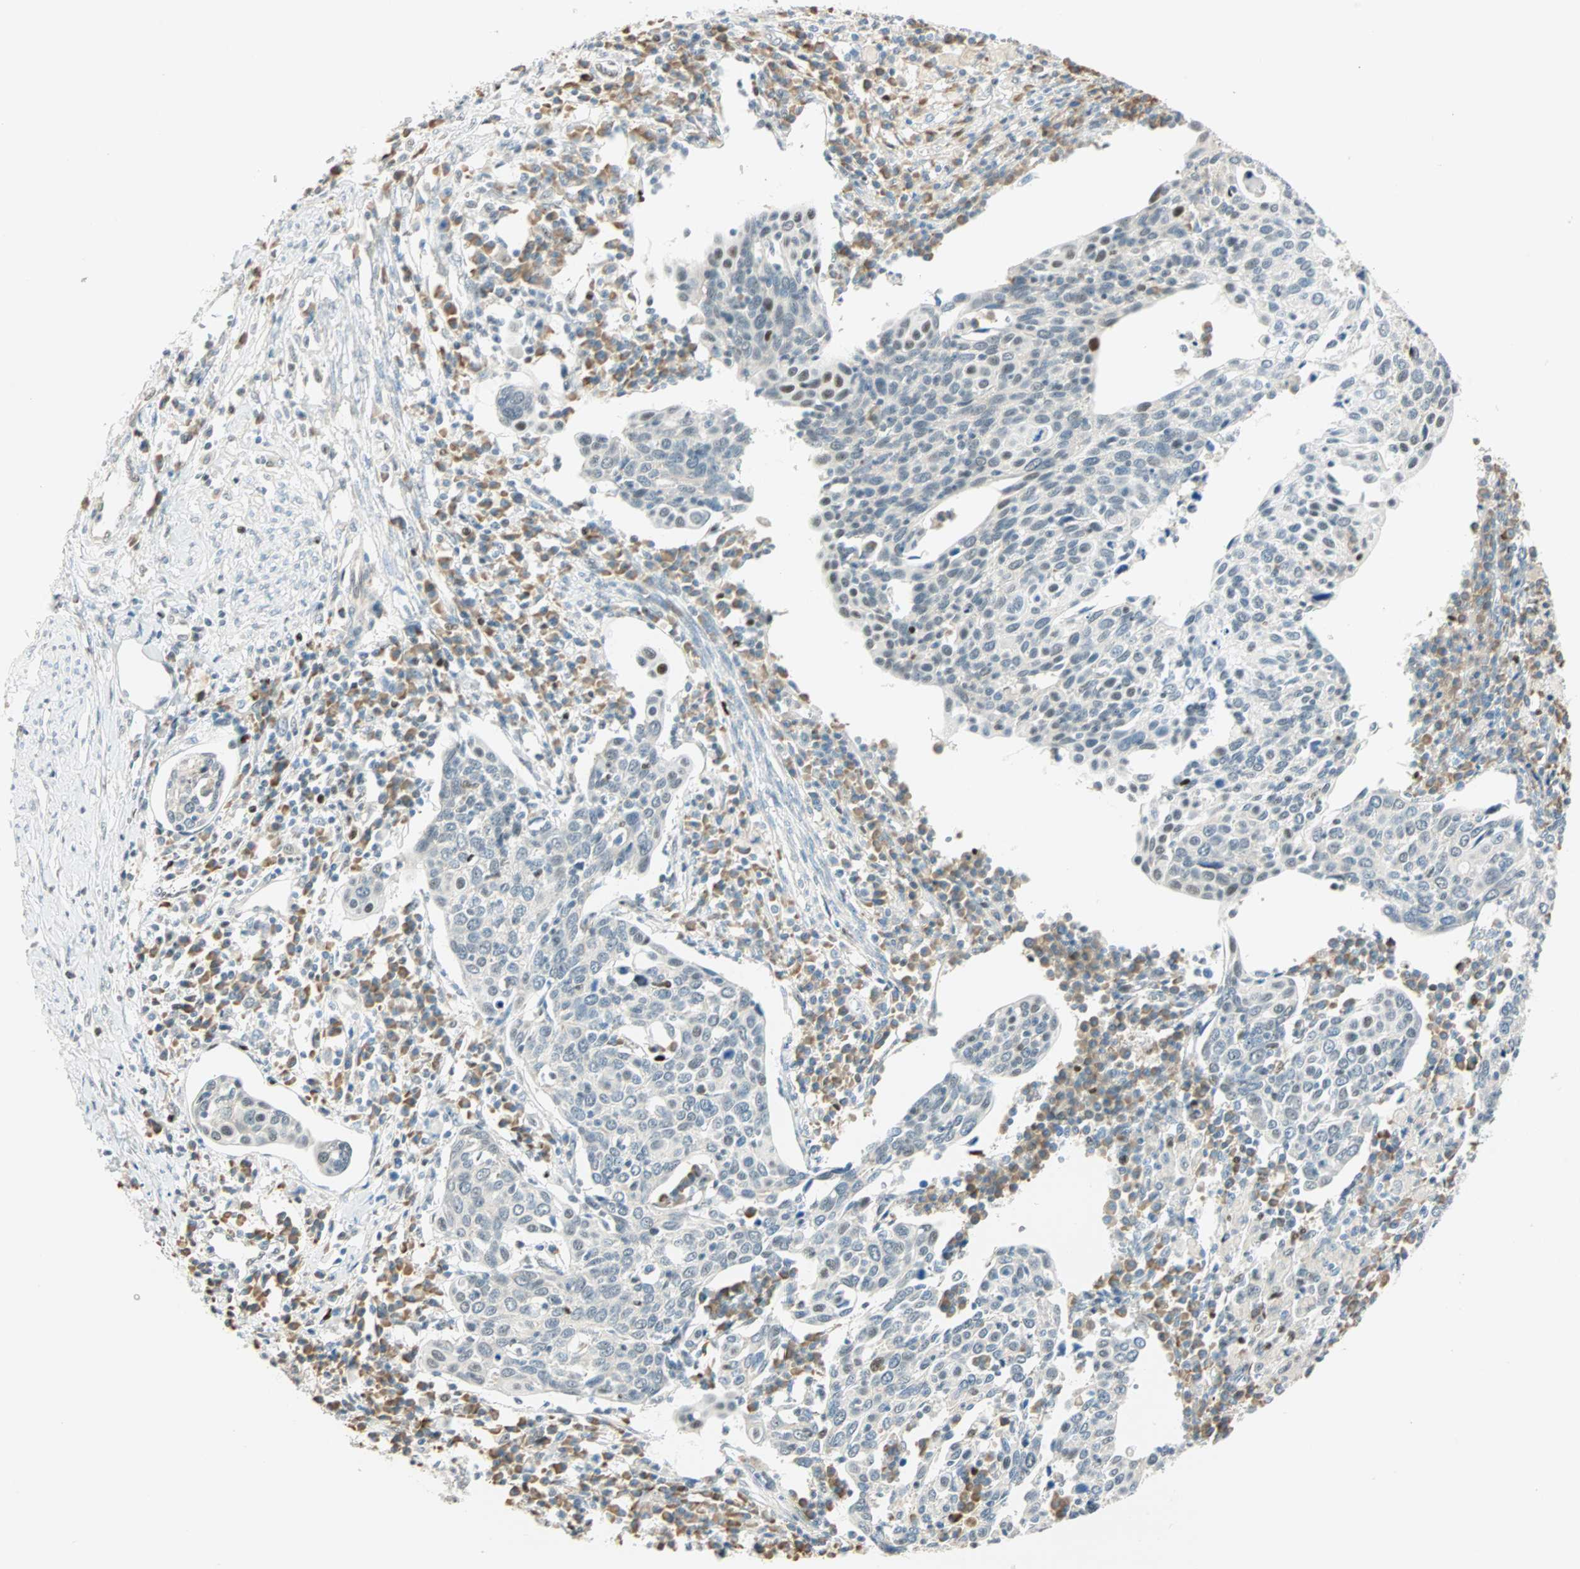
{"staining": {"intensity": "negative", "quantity": "none", "location": "none"}, "tissue": "cervical cancer", "cell_type": "Tumor cells", "image_type": "cancer", "snomed": [{"axis": "morphology", "description": "Squamous cell carcinoma, NOS"}, {"axis": "topography", "description": "Cervix"}], "caption": "This is an immunohistochemistry photomicrograph of human cervical squamous cell carcinoma. There is no staining in tumor cells.", "gene": "MSX2", "patient": {"sex": "female", "age": 40}}